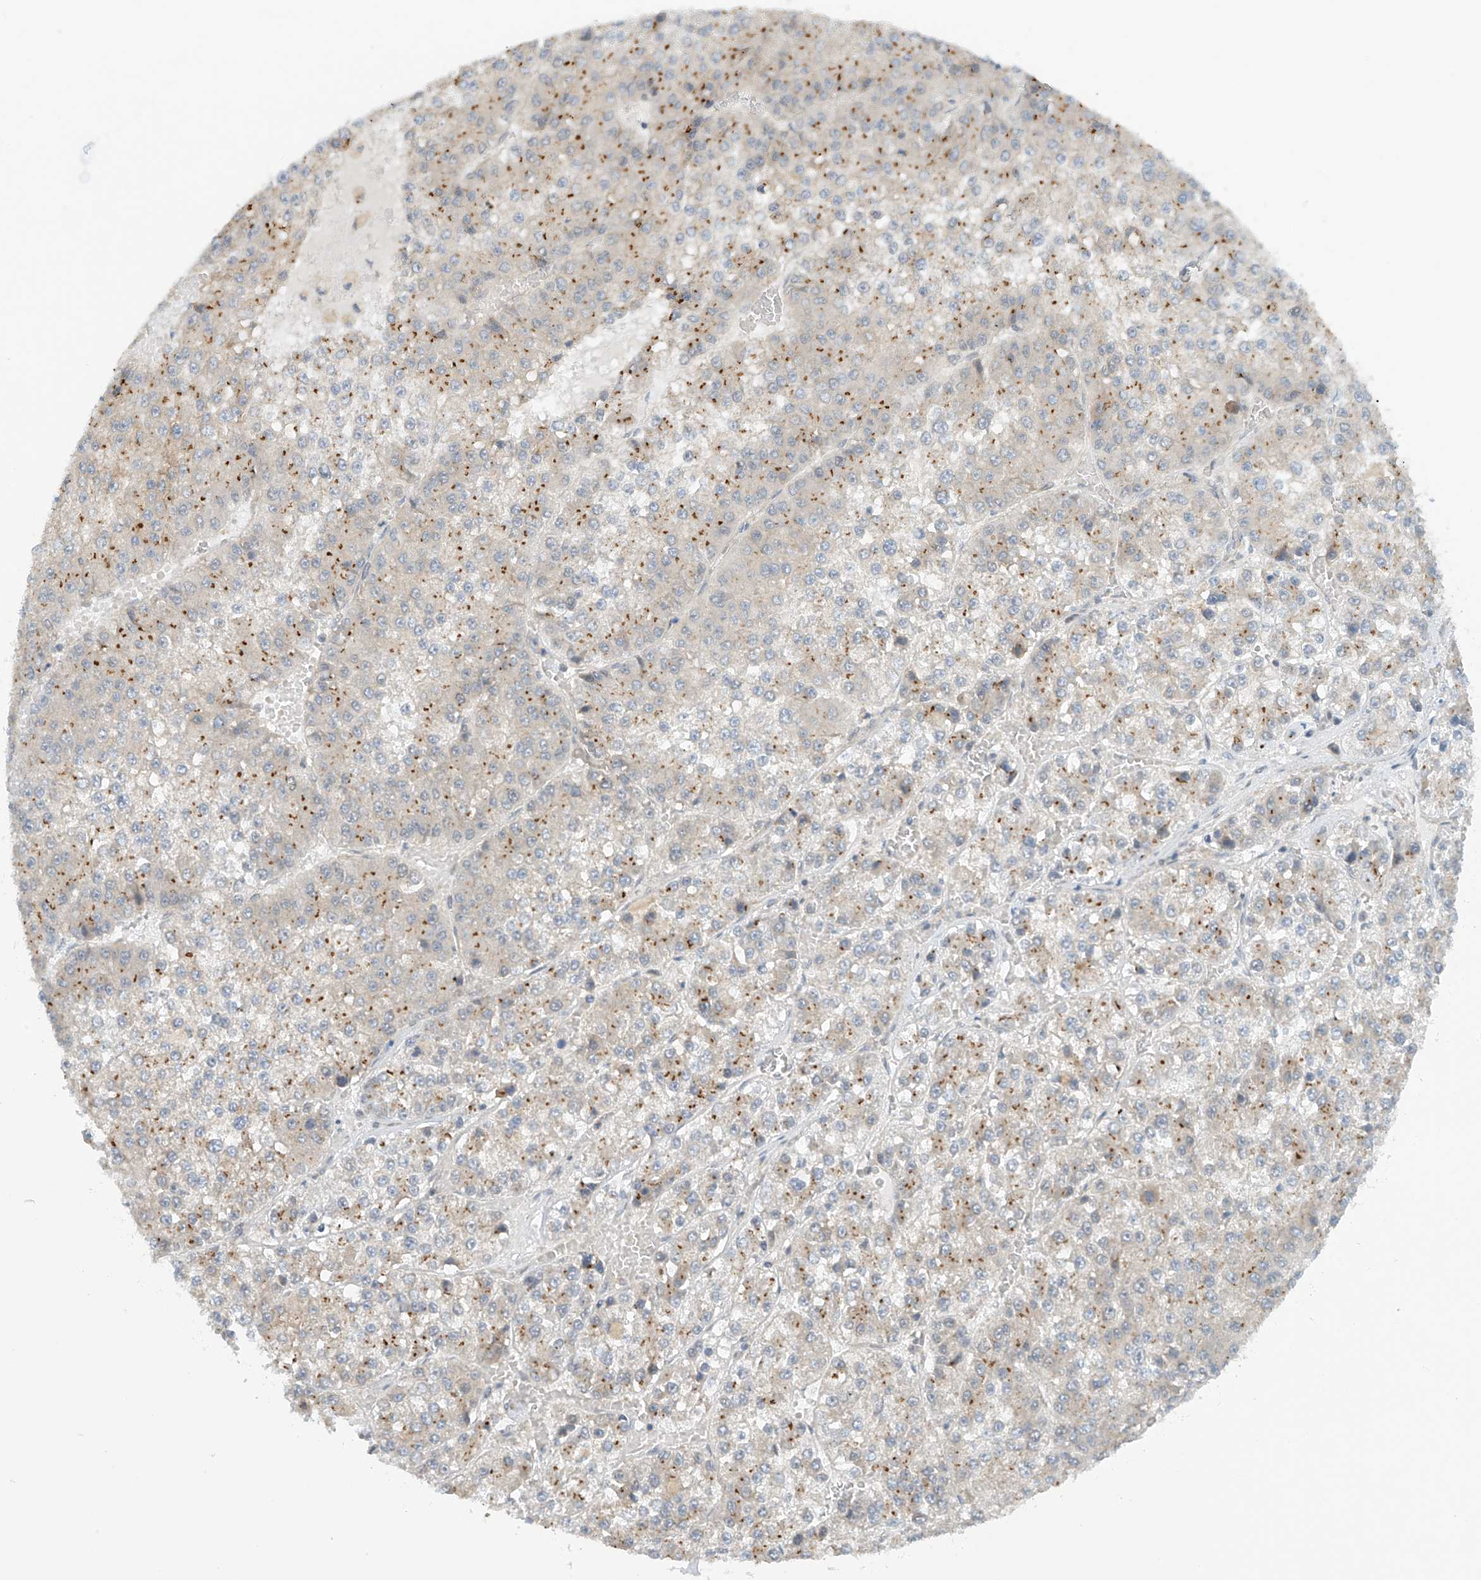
{"staining": {"intensity": "moderate", "quantity": "<25%", "location": "cytoplasmic/membranous"}, "tissue": "liver cancer", "cell_type": "Tumor cells", "image_type": "cancer", "snomed": [{"axis": "morphology", "description": "Carcinoma, Hepatocellular, NOS"}, {"axis": "topography", "description": "Liver"}], "caption": "A high-resolution photomicrograph shows immunohistochemistry (IHC) staining of liver cancer, which shows moderate cytoplasmic/membranous positivity in about <25% of tumor cells.", "gene": "FSD1L", "patient": {"sex": "female", "age": 73}}